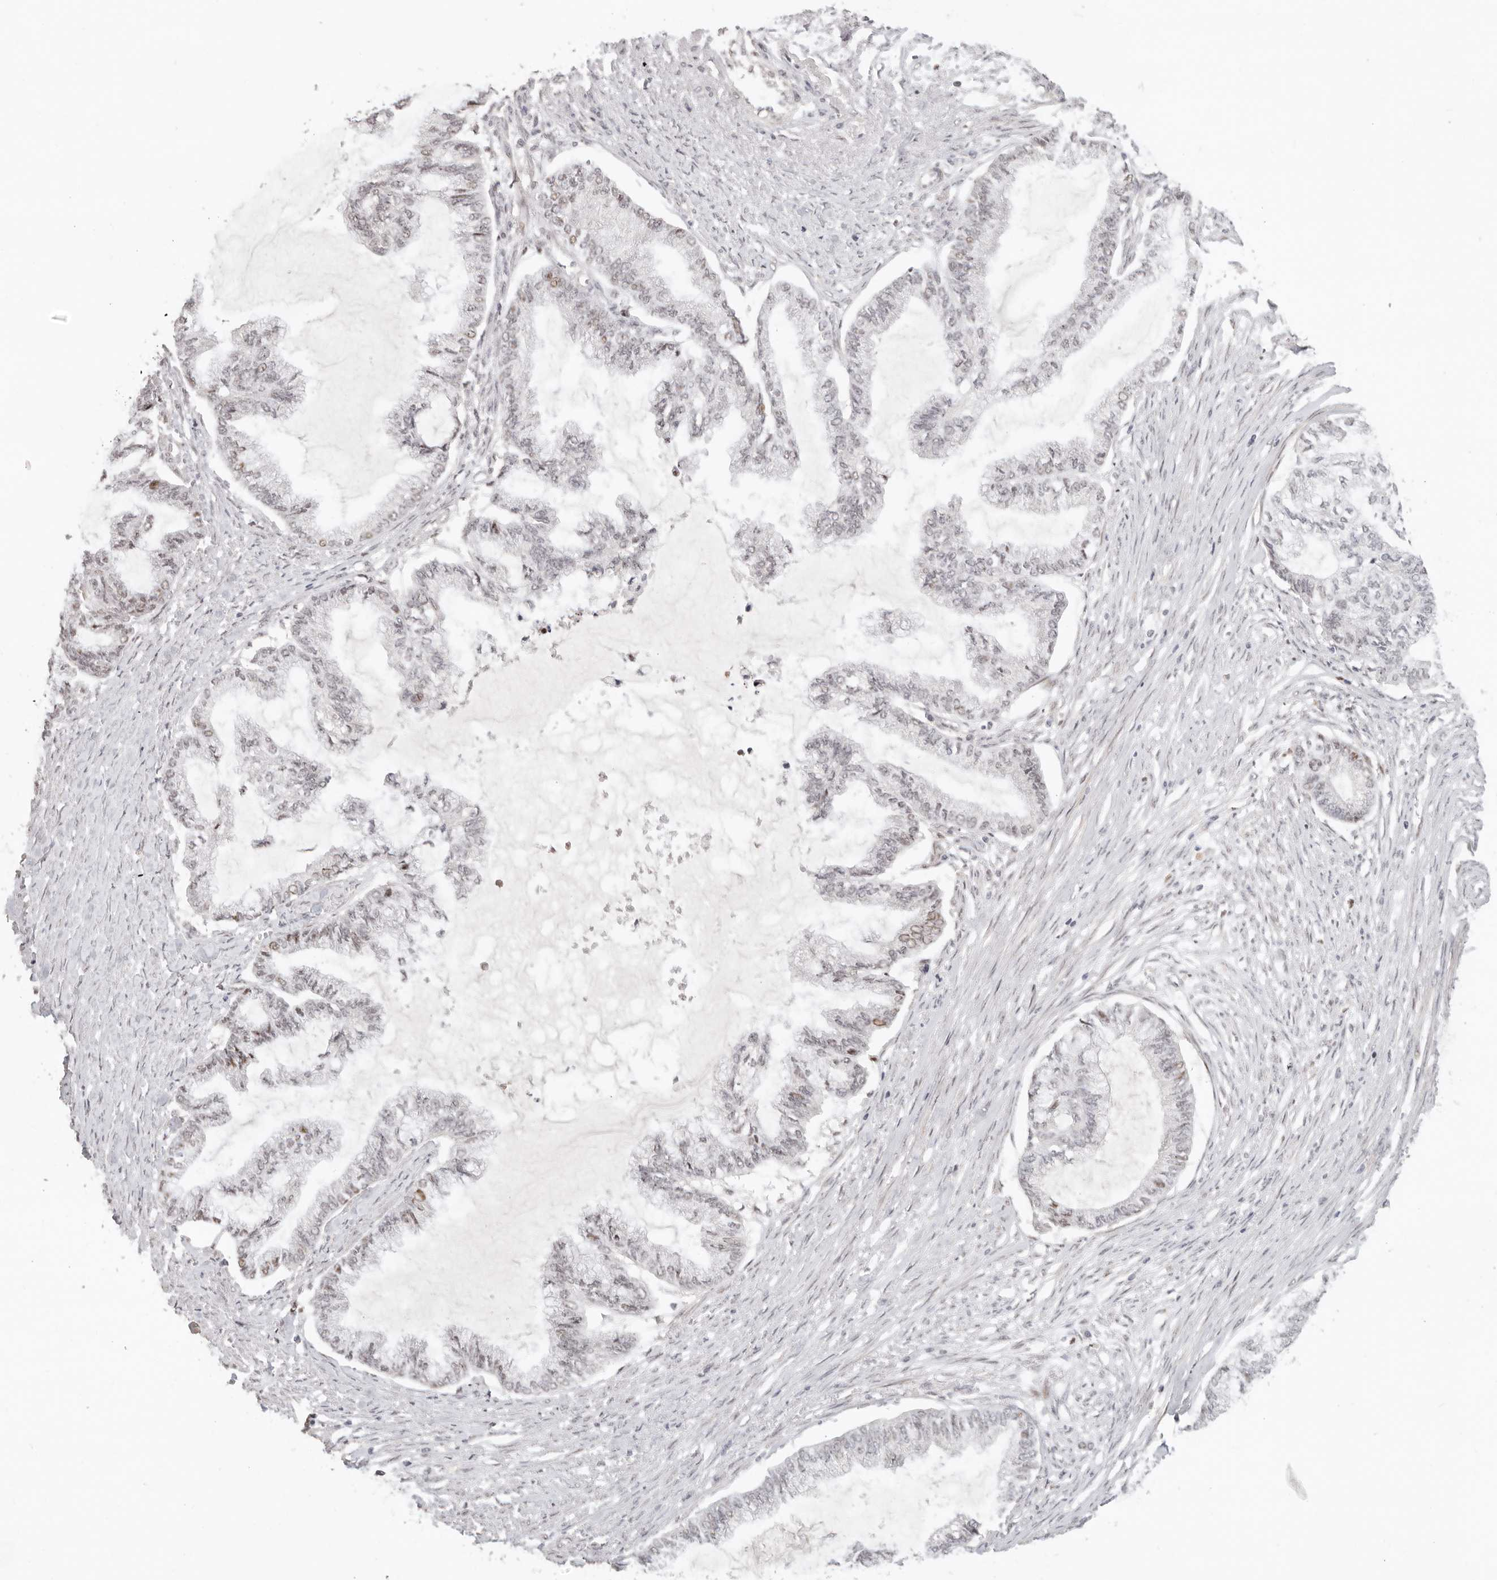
{"staining": {"intensity": "weak", "quantity": "<25%", "location": "nuclear"}, "tissue": "endometrial cancer", "cell_type": "Tumor cells", "image_type": "cancer", "snomed": [{"axis": "morphology", "description": "Adenocarcinoma, NOS"}, {"axis": "topography", "description": "Endometrium"}], "caption": "Immunohistochemistry histopathology image of endometrial adenocarcinoma stained for a protein (brown), which reveals no expression in tumor cells.", "gene": "GPBP1L1", "patient": {"sex": "female", "age": 86}}